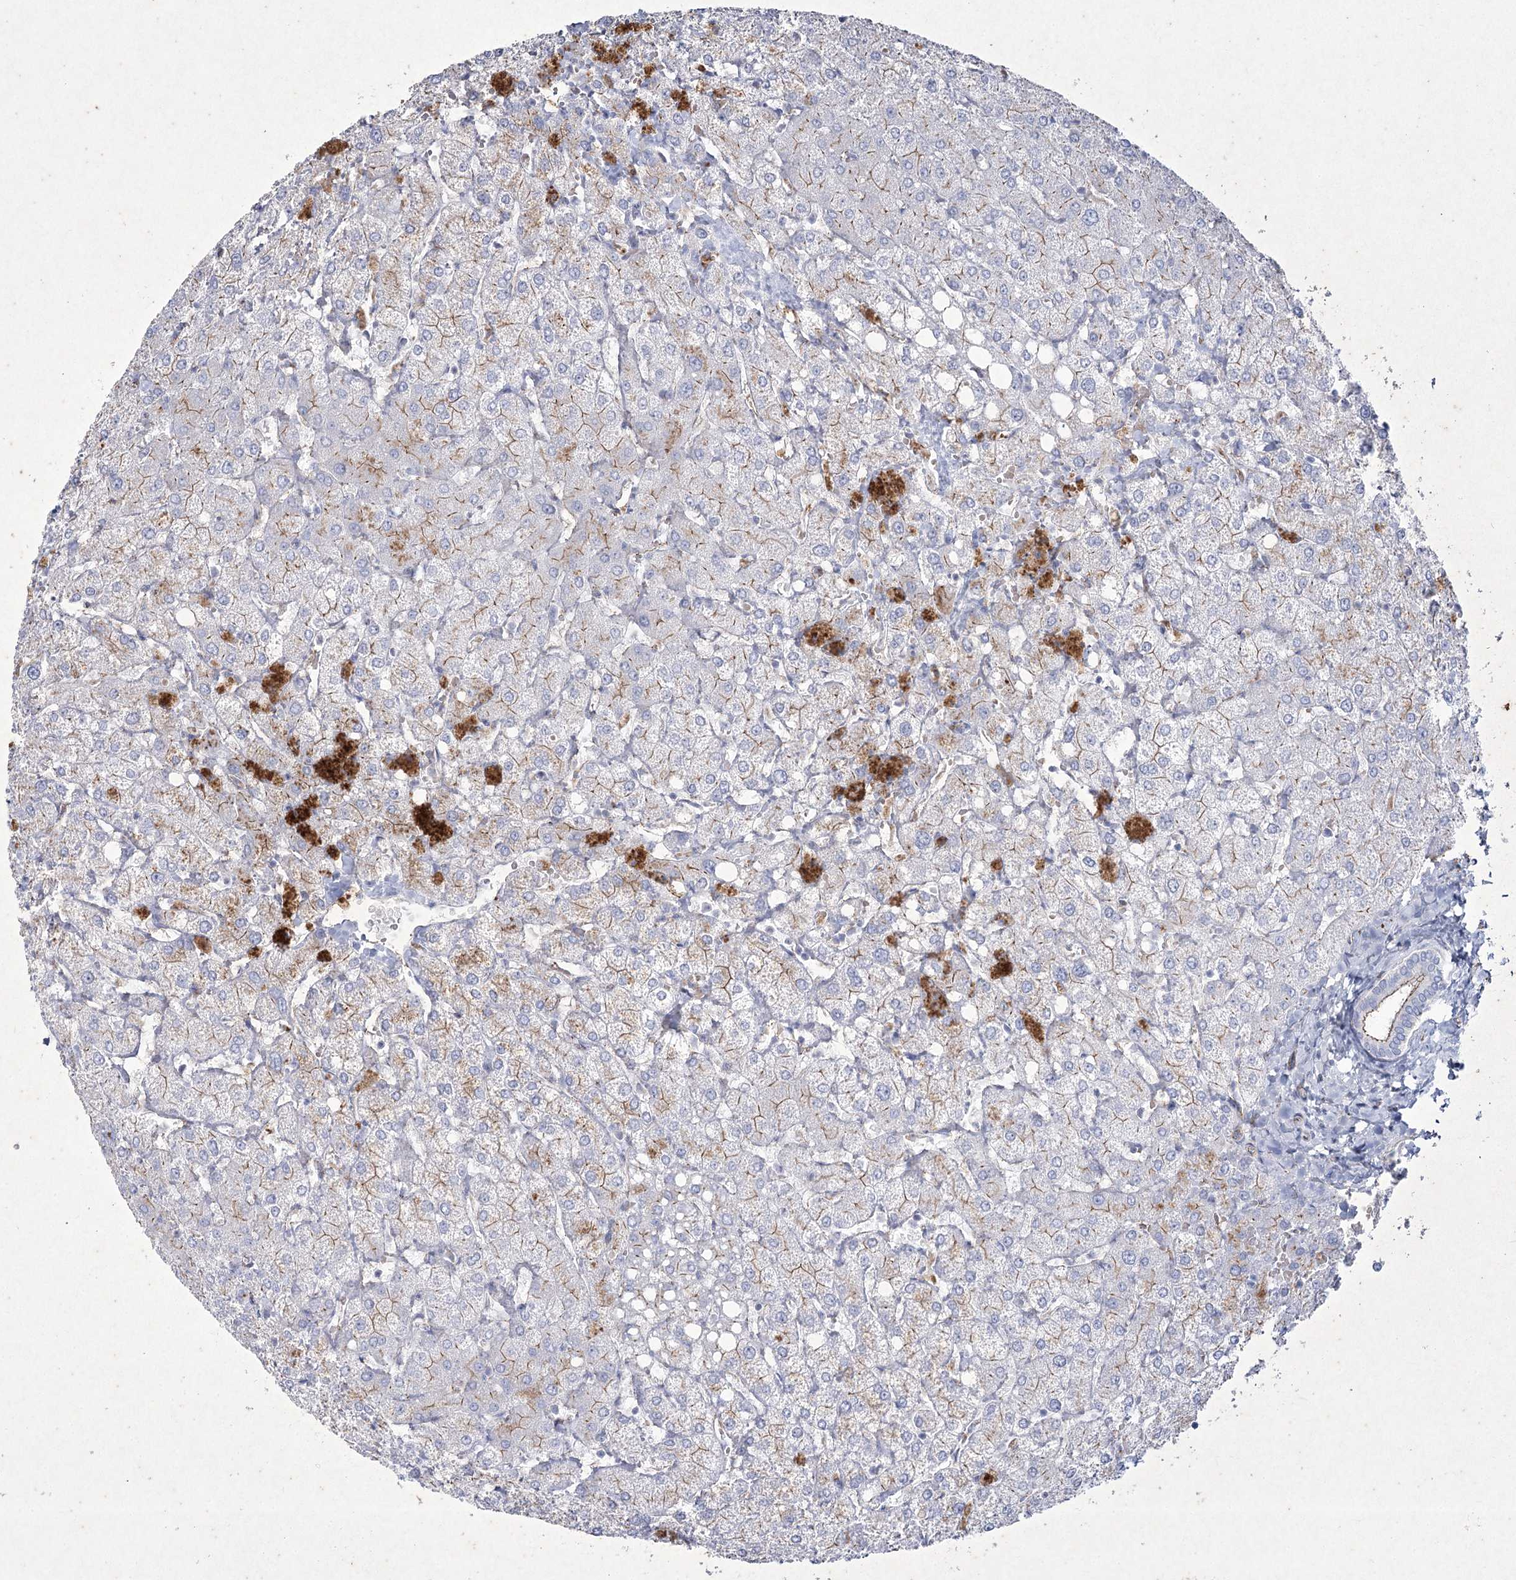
{"staining": {"intensity": "negative", "quantity": "none", "location": "none"}, "tissue": "liver", "cell_type": "Cholangiocytes", "image_type": "normal", "snomed": [{"axis": "morphology", "description": "Normal tissue, NOS"}, {"axis": "topography", "description": "Liver"}], "caption": "Immunohistochemical staining of benign liver shows no significant staining in cholangiocytes.", "gene": "LDLRAD3", "patient": {"sex": "female", "age": 54}}